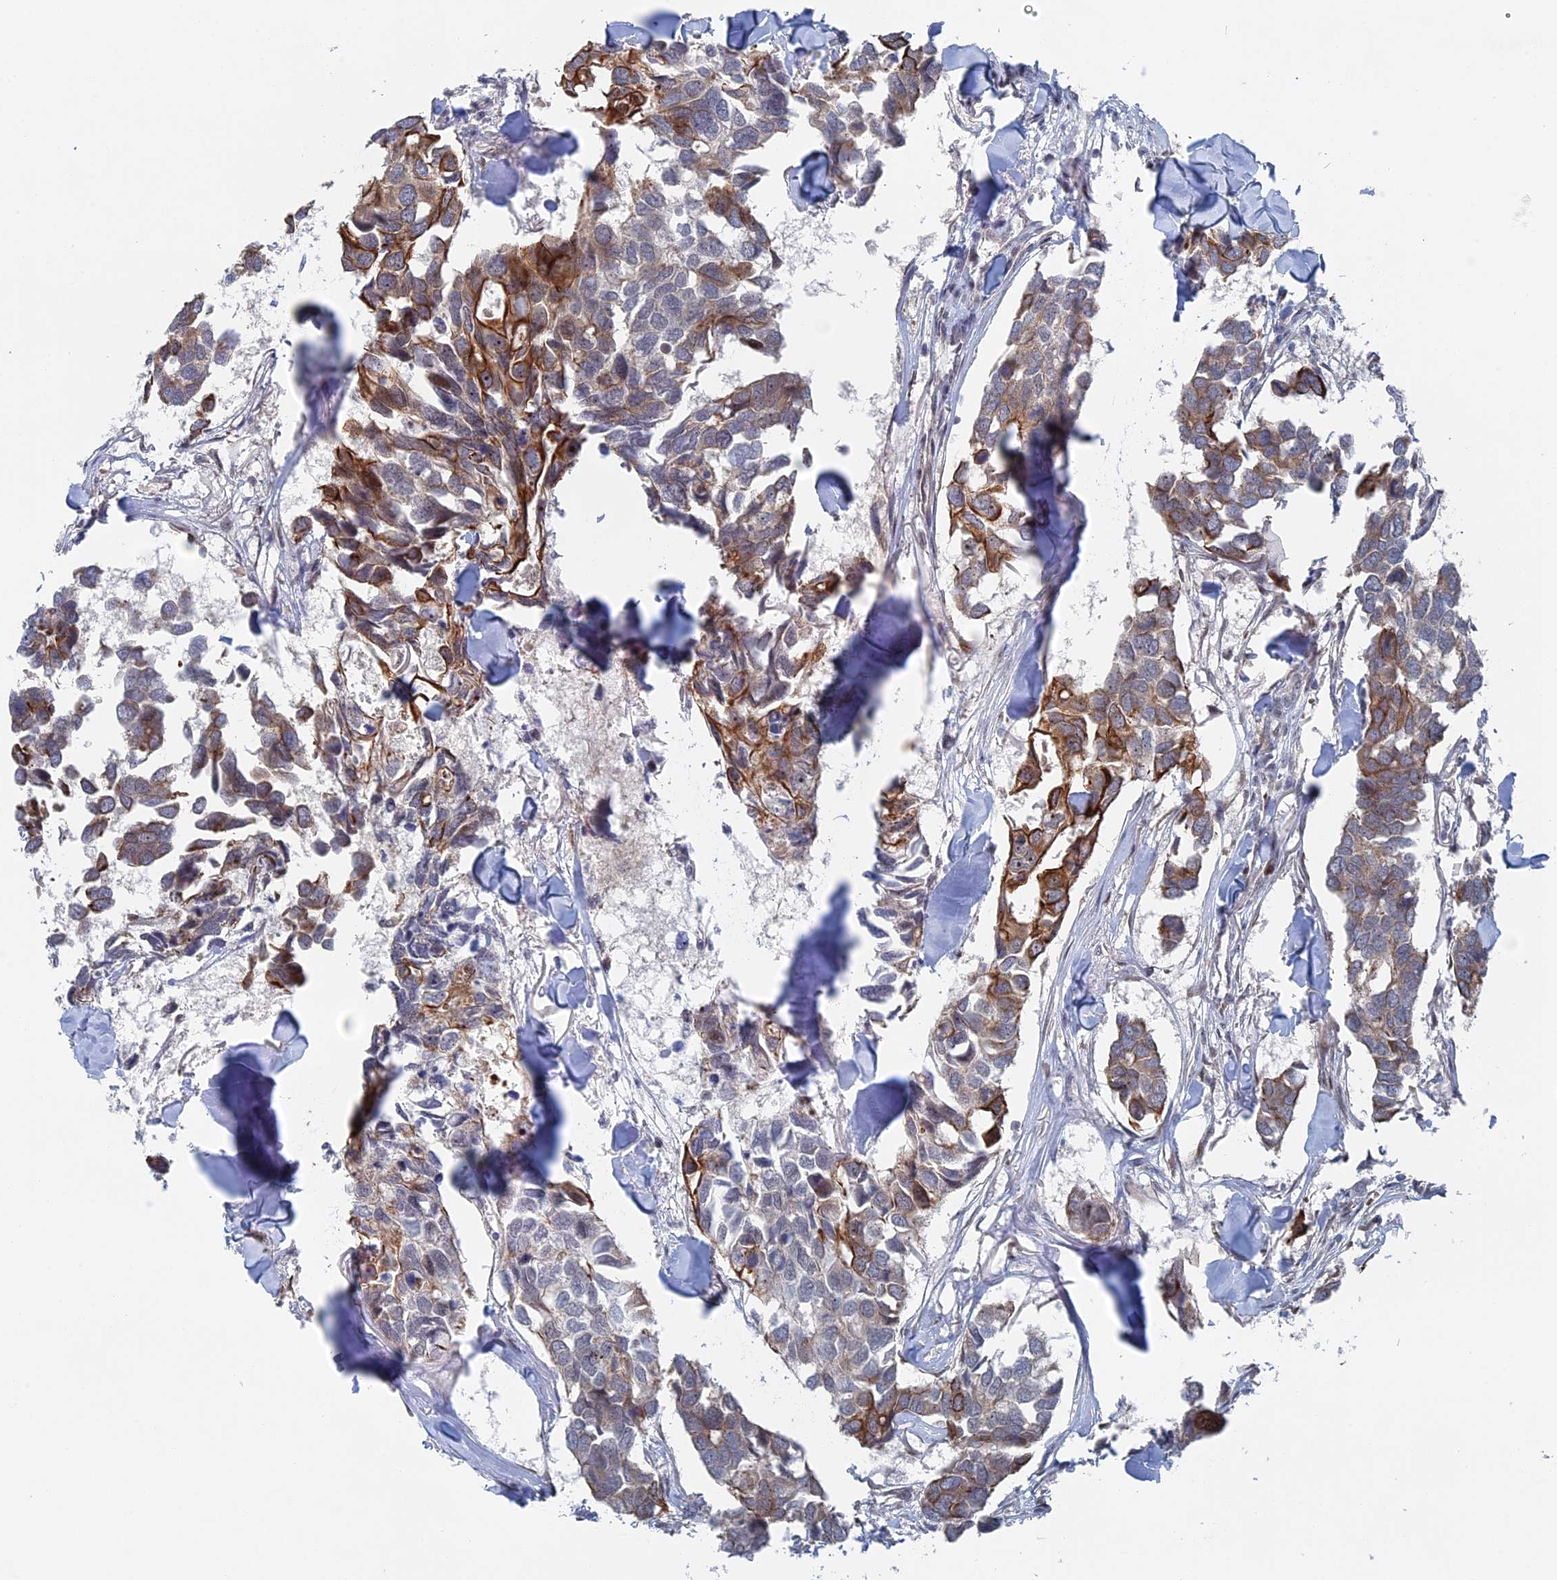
{"staining": {"intensity": "moderate", "quantity": "25%-75%", "location": "cytoplasmic/membranous"}, "tissue": "breast cancer", "cell_type": "Tumor cells", "image_type": "cancer", "snomed": [{"axis": "morphology", "description": "Duct carcinoma"}, {"axis": "topography", "description": "Breast"}], "caption": "An image of infiltrating ductal carcinoma (breast) stained for a protein exhibits moderate cytoplasmic/membranous brown staining in tumor cells. (IHC, brightfield microscopy, high magnification).", "gene": "IL7", "patient": {"sex": "female", "age": 83}}